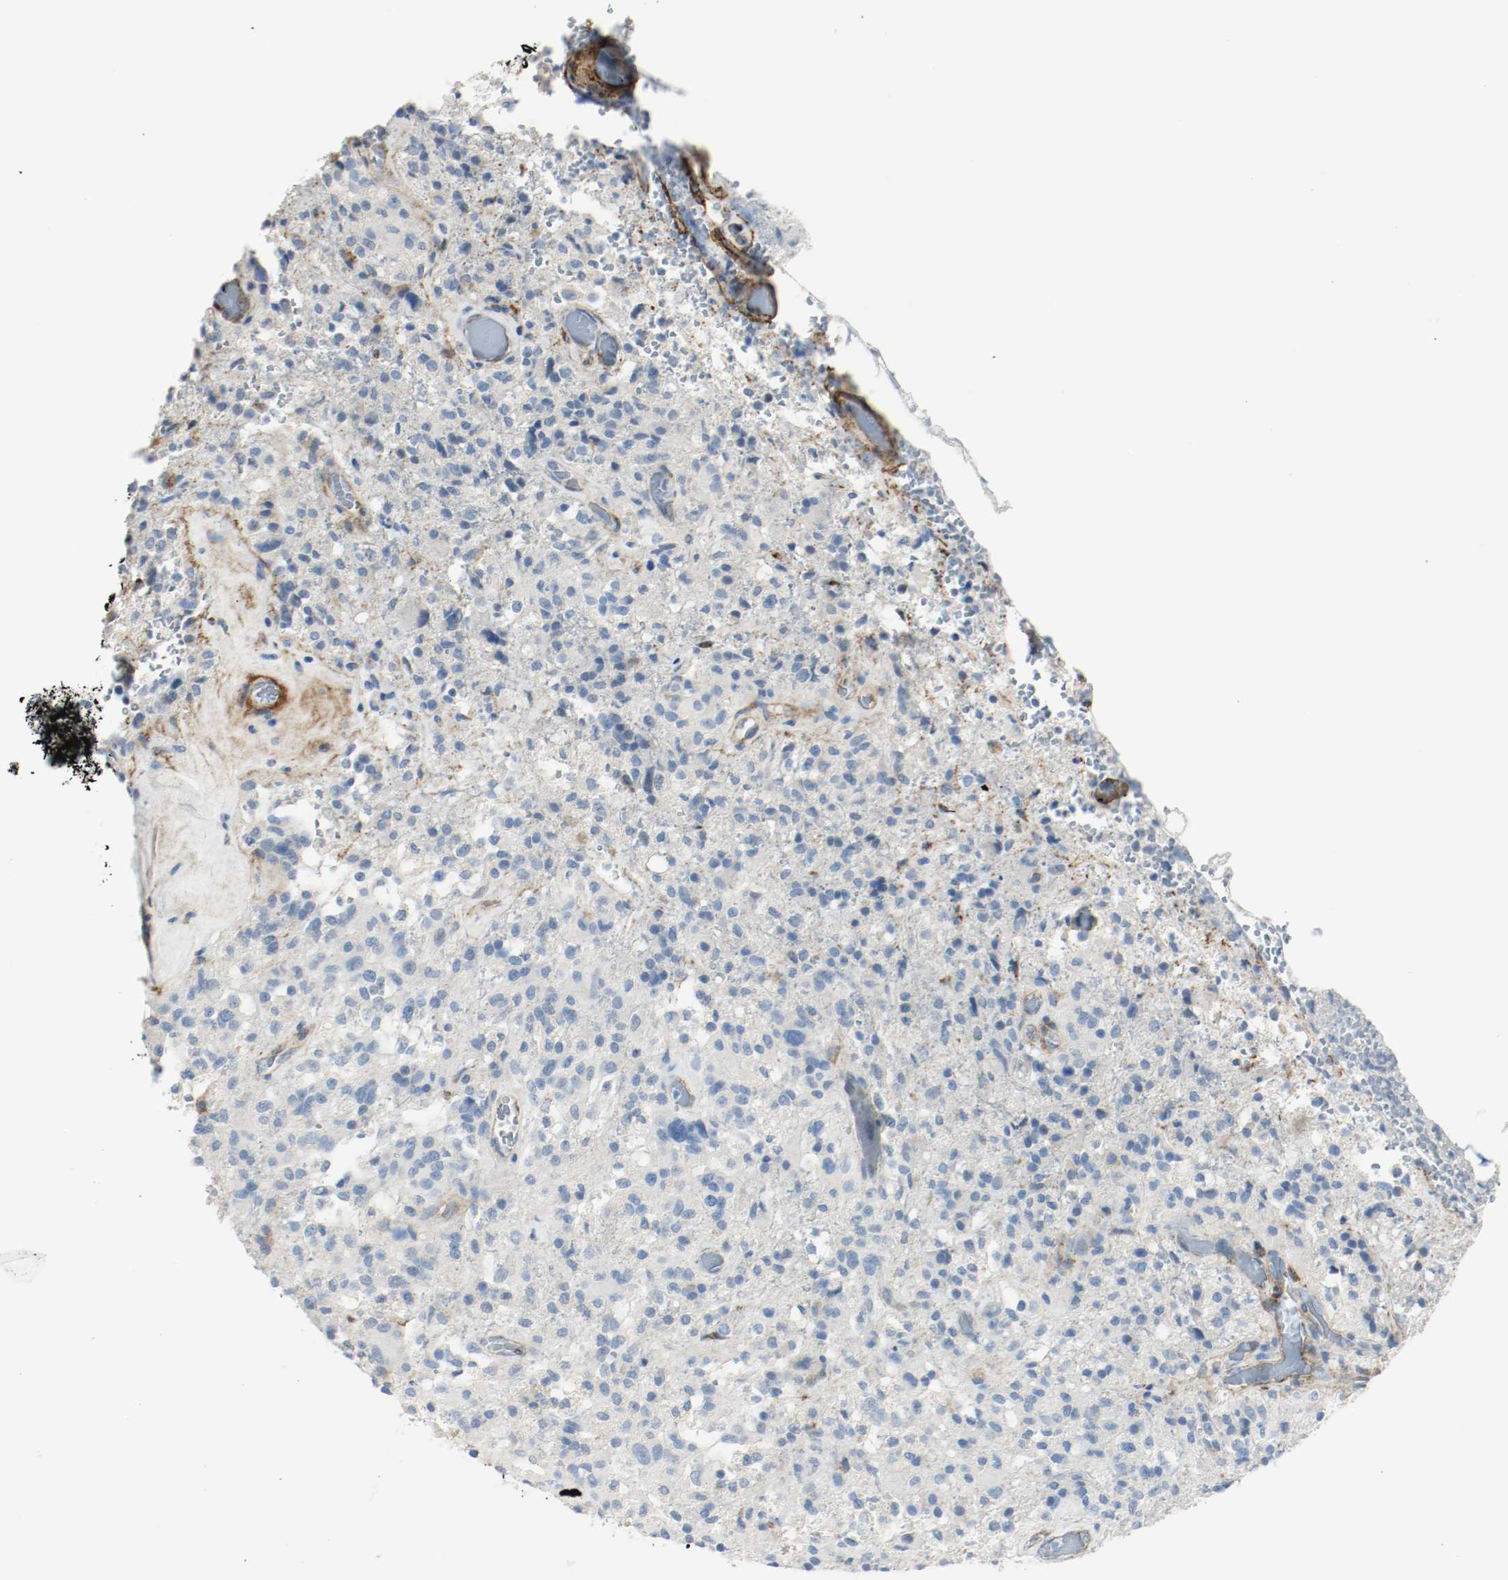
{"staining": {"intensity": "strong", "quantity": "<25%", "location": "cytoplasmic/membranous"}, "tissue": "glioma", "cell_type": "Tumor cells", "image_type": "cancer", "snomed": [{"axis": "morphology", "description": "Normal tissue, NOS"}, {"axis": "morphology", "description": "Glioma, malignant, High grade"}, {"axis": "topography", "description": "Cerebral cortex"}], "caption": "This histopathology image reveals immunohistochemistry (IHC) staining of malignant high-grade glioma, with medium strong cytoplasmic/membranous staining in approximately <25% of tumor cells.", "gene": "LAMB1", "patient": {"sex": "male", "age": 56}}